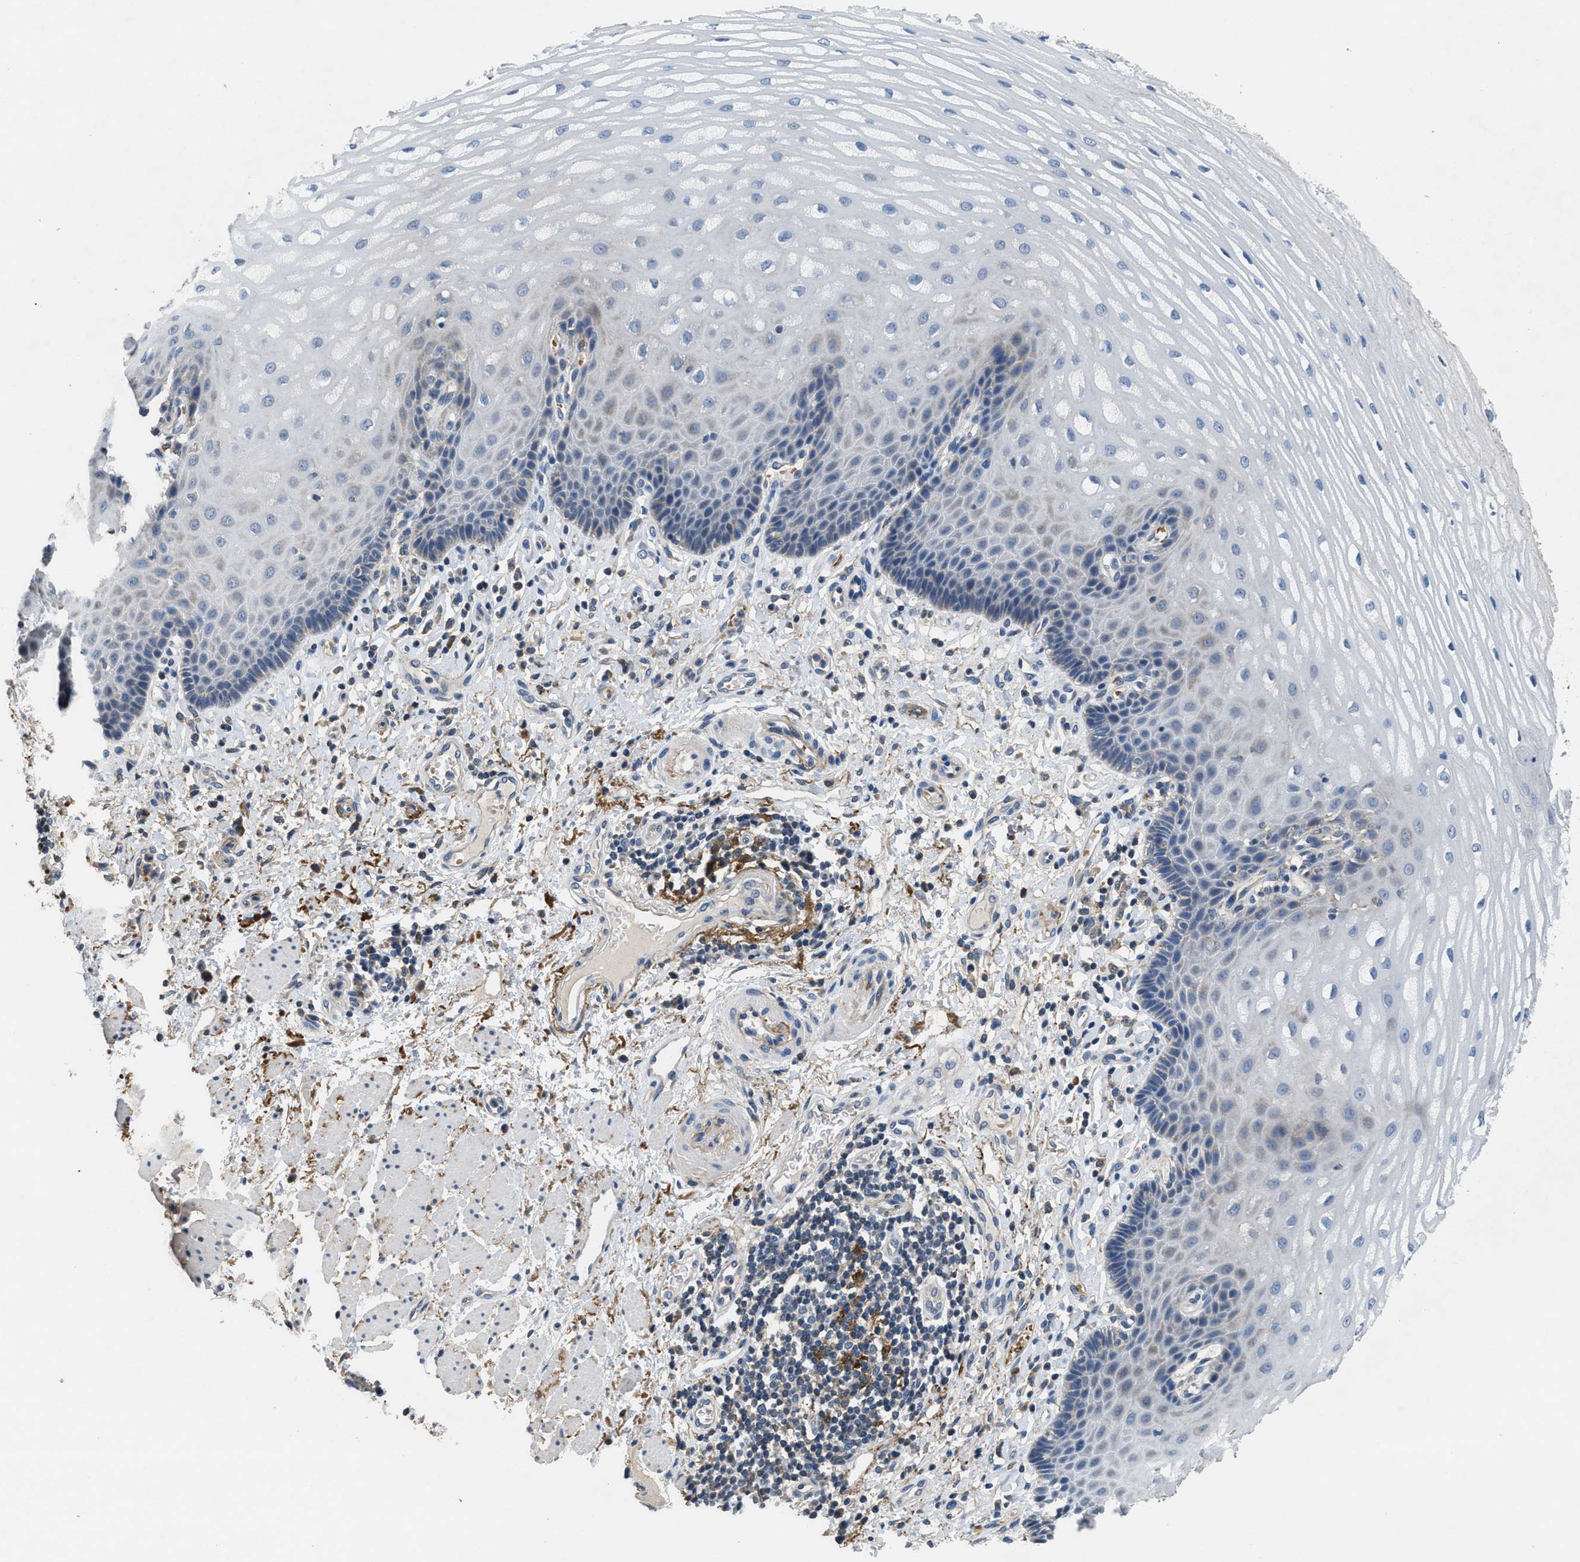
{"staining": {"intensity": "weak", "quantity": "<25%", "location": "cytoplasmic/membranous"}, "tissue": "esophagus", "cell_type": "Squamous epithelial cells", "image_type": "normal", "snomed": [{"axis": "morphology", "description": "Normal tissue, NOS"}, {"axis": "topography", "description": "Esophagus"}], "caption": "This photomicrograph is of benign esophagus stained with IHC to label a protein in brown with the nuclei are counter-stained blue. There is no positivity in squamous epithelial cells.", "gene": "DGKE", "patient": {"sex": "male", "age": 54}}